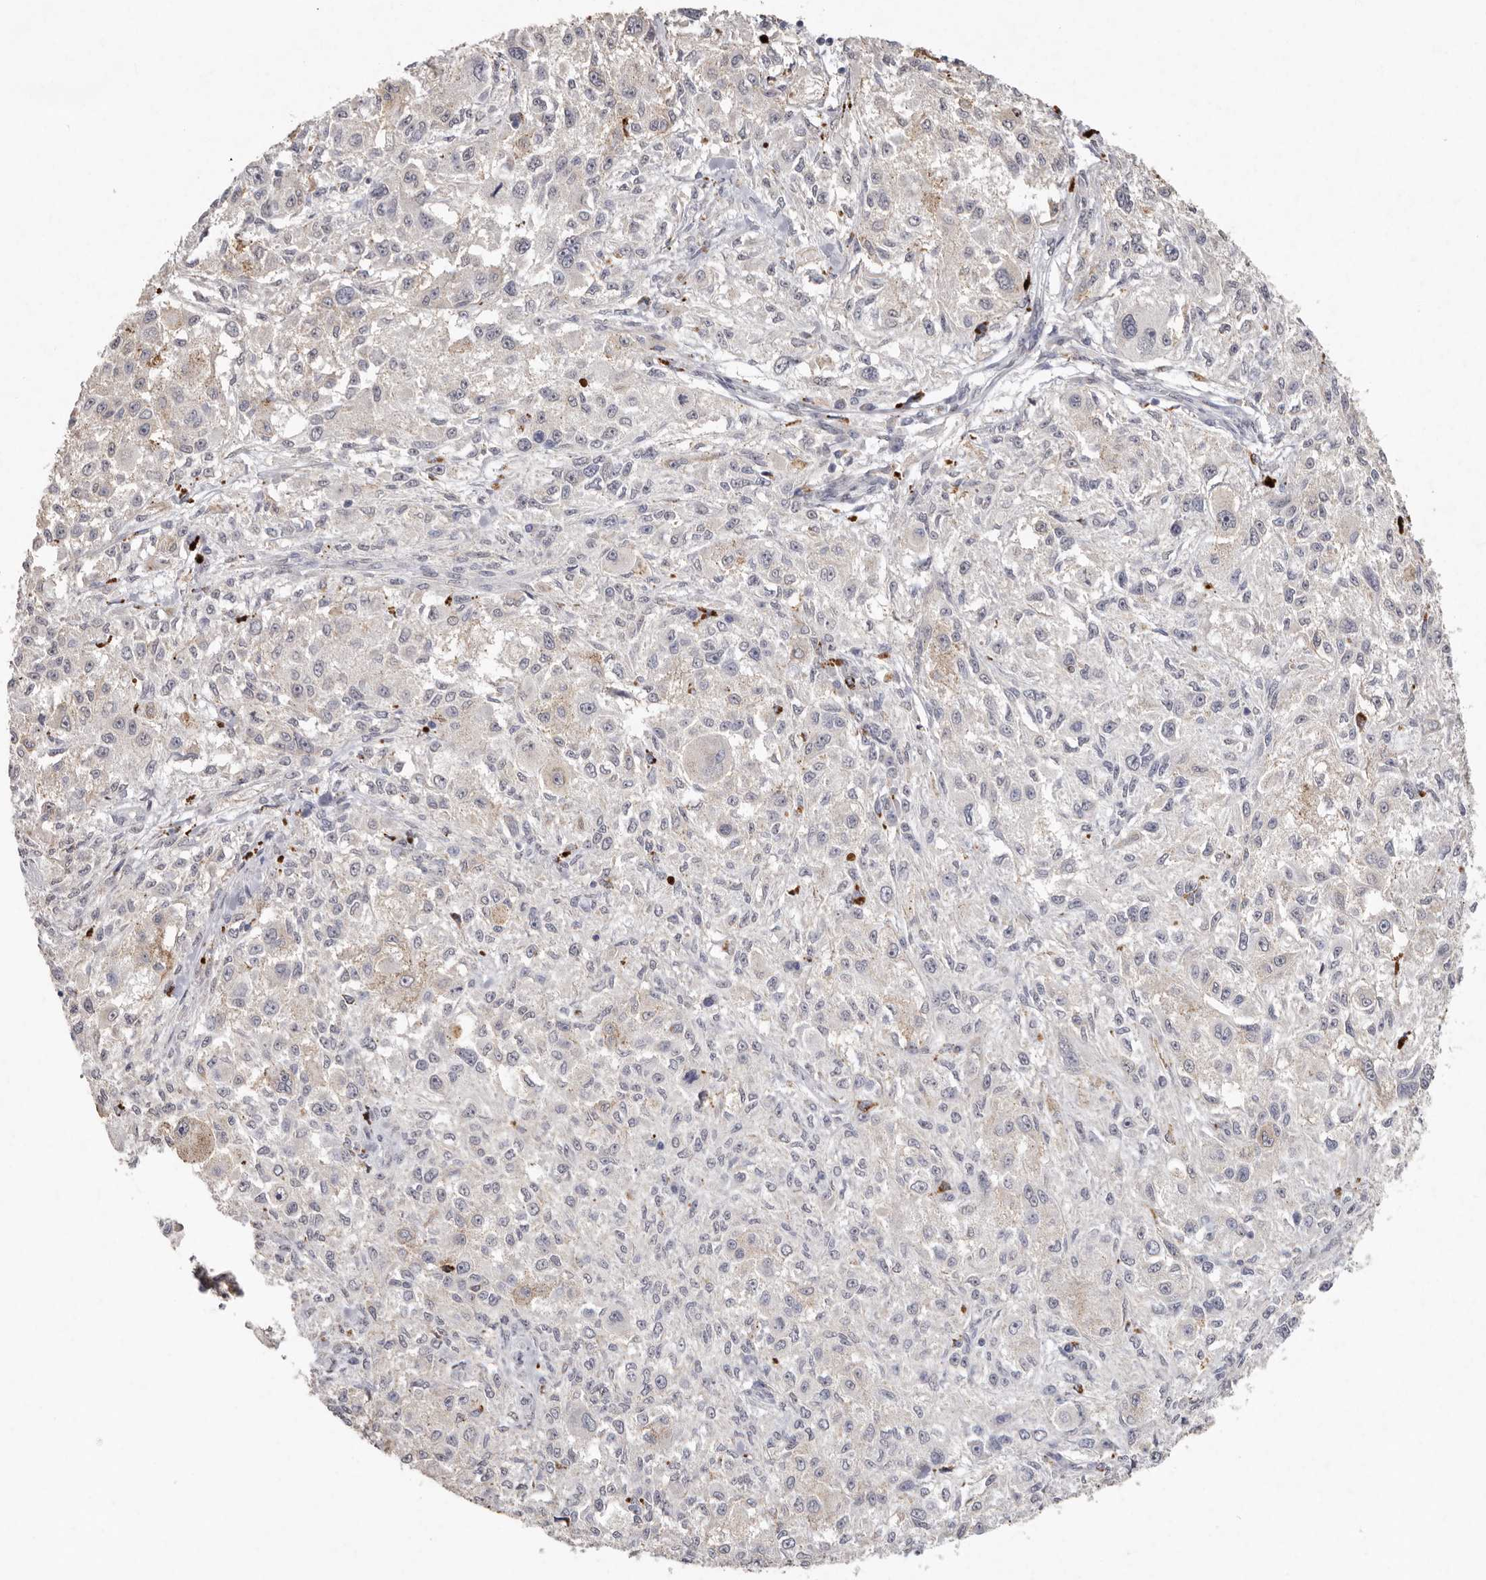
{"staining": {"intensity": "negative", "quantity": "none", "location": "none"}, "tissue": "melanoma", "cell_type": "Tumor cells", "image_type": "cancer", "snomed": [{"axis": "morphology", "description": "Necrosis, NOS"}, {"axis": "morphology", "description": "Malignant melanoma, NOS"}, {"axis": "topography", "description": "Skin"}], "caption": "High magnification brightfield microscopy of malignant melanoma stained with DAB (3,3'-diaminobenzidine) (brown) and counterstained with hematoxylin (blue): tumor cells show no significant positivity.", "gene": "FAM185A", "patient": {"sex": "female", "age": 87}}